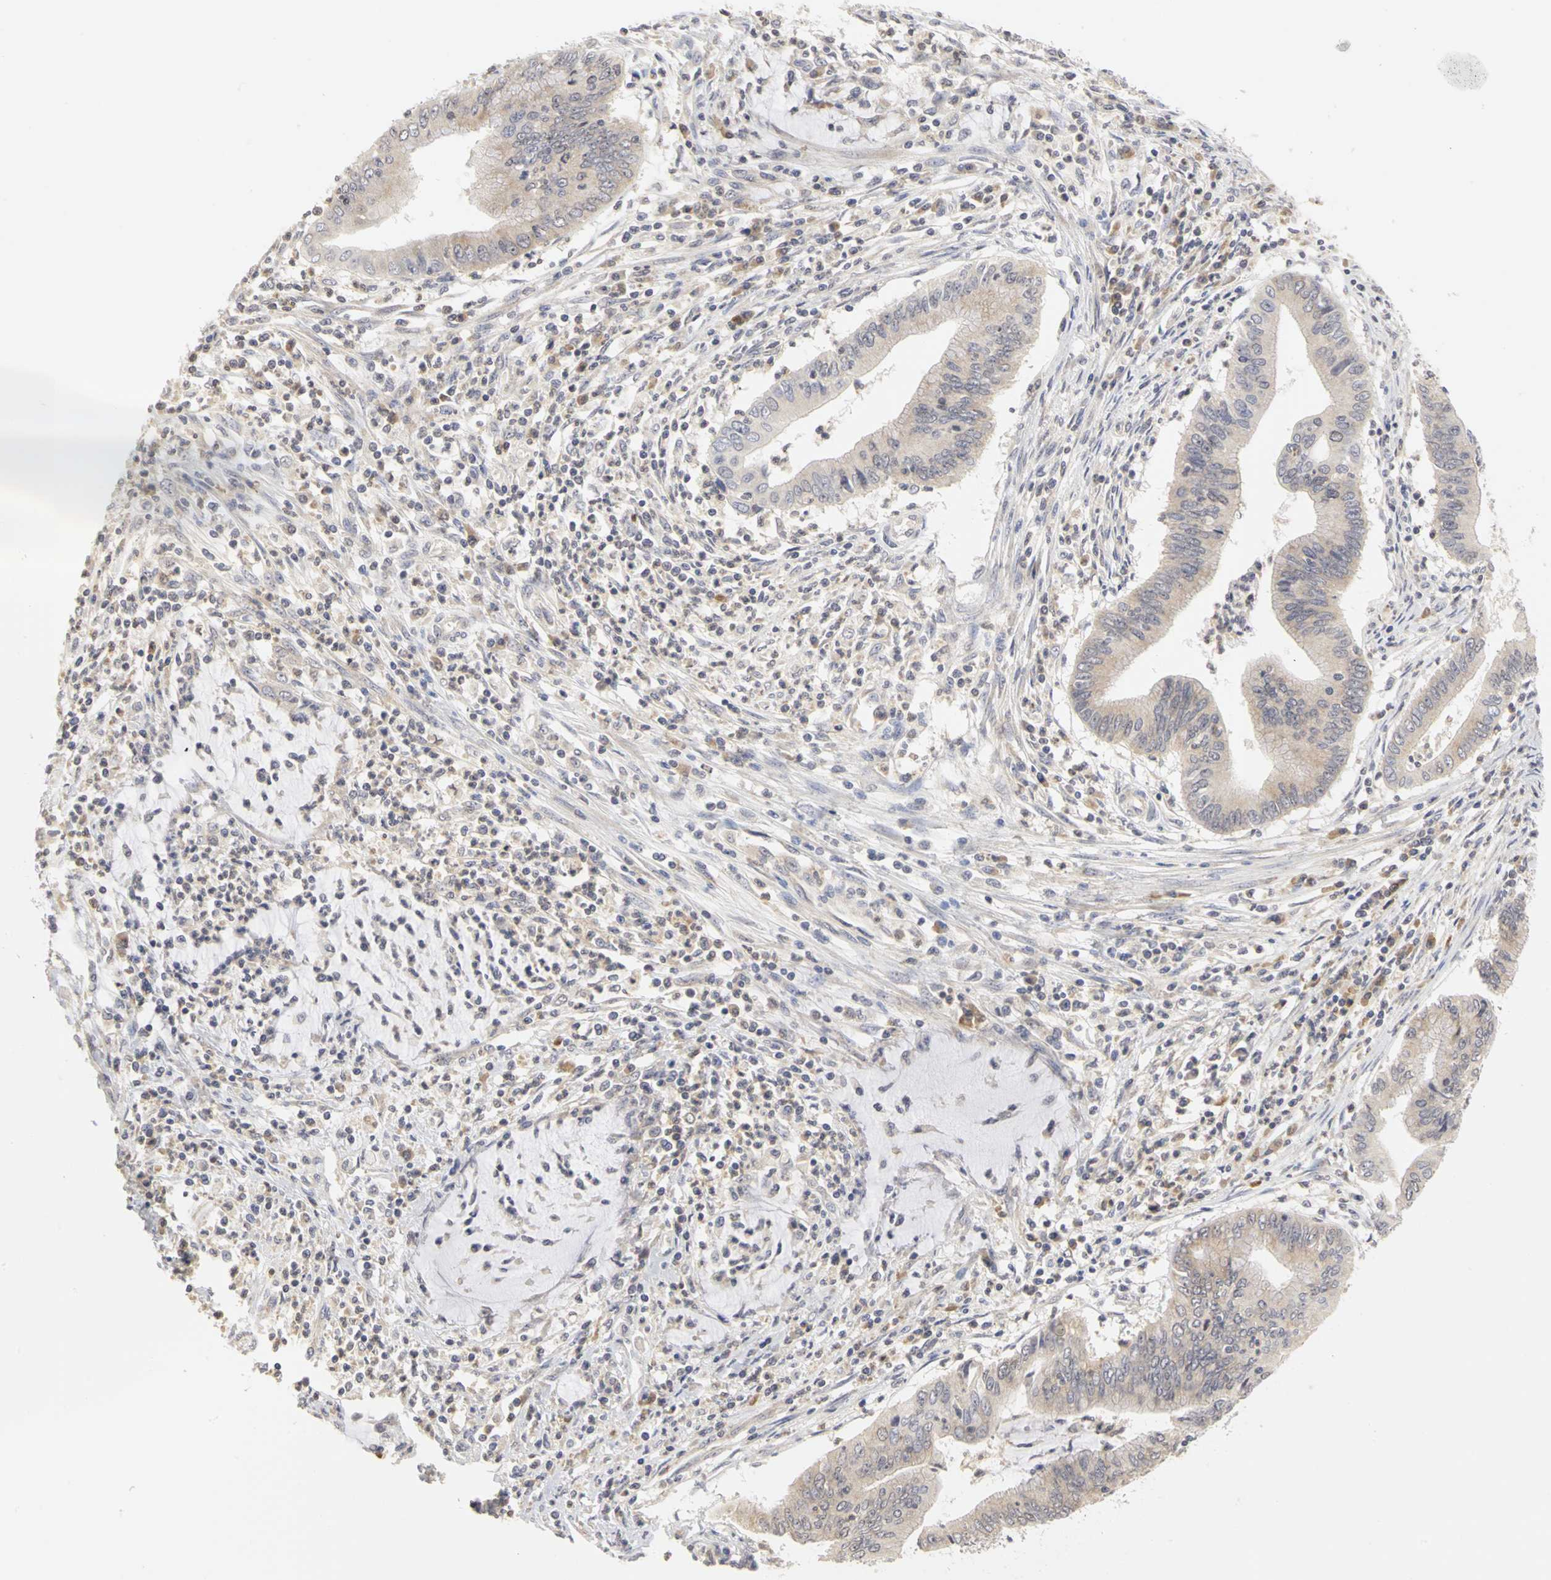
{"staining": {"intensity": "negative", "quantity": "none", "location": "none"}, "tissue": "cervical cancer", "cell_type": "Tumor cells", "image_type": "cancer", "snomed": [{"axis": "morphology", "description": "Adenocarcinoma, NOS"}, {"axis": "topography", "description": "Cervix"}], "caption": "Tumor cells show no significant expression in cervical cancer. (DAB (3,3'-diaminobenzidine) IHC, high magnification).", "gene": "IRAK1", "patient": {"sex": "female", "age": 36}}